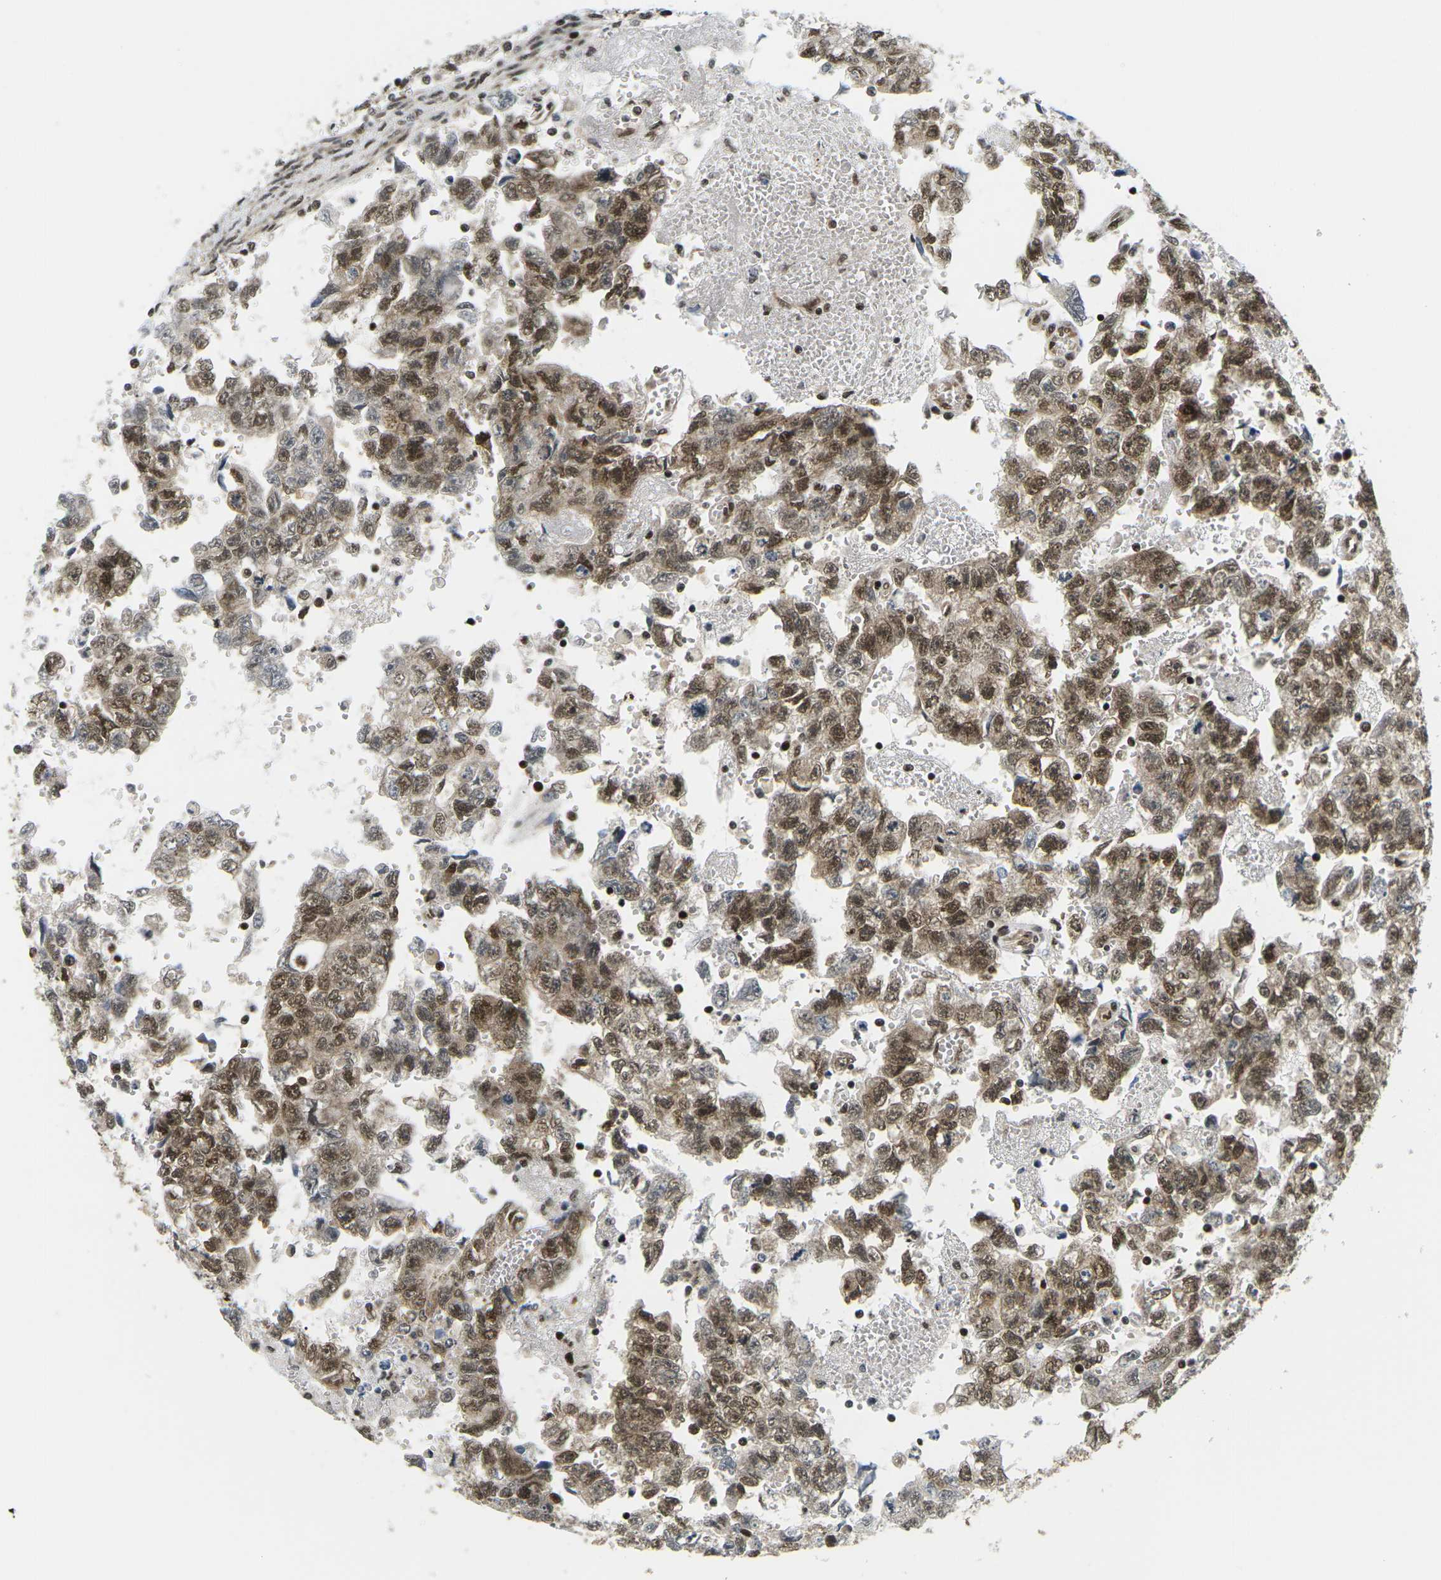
{"staining": {"intensity": "strong", "quantity": ">75%", "location": "cytoplasmic/membranous,nuclear"}, "tissue": "testis cancer", "cell_type": "Tumor cells", "image_type": "cancer", "snomed": [{"axis": "morphology", "description": "Seminoma, NOS"}, {"axis": "morphology", "description": "Carcinoma, Embryonal, NOS"}, {"axis": "topography", "description": "Testis"}], "caption": "Immunohistochemistry (IHC) of testis cancer shows high levels of strong cytoplasmic/membranous and nuclear staining in approximately >75% of tumor cells. The staining was performed using DAB to visualize the protein expression in brown, while the nuclei were stained in blue with hematoxylin (Magnification: 20x).", "gene": "CELF1", "patient": {"sex": "male", "age": 38}}